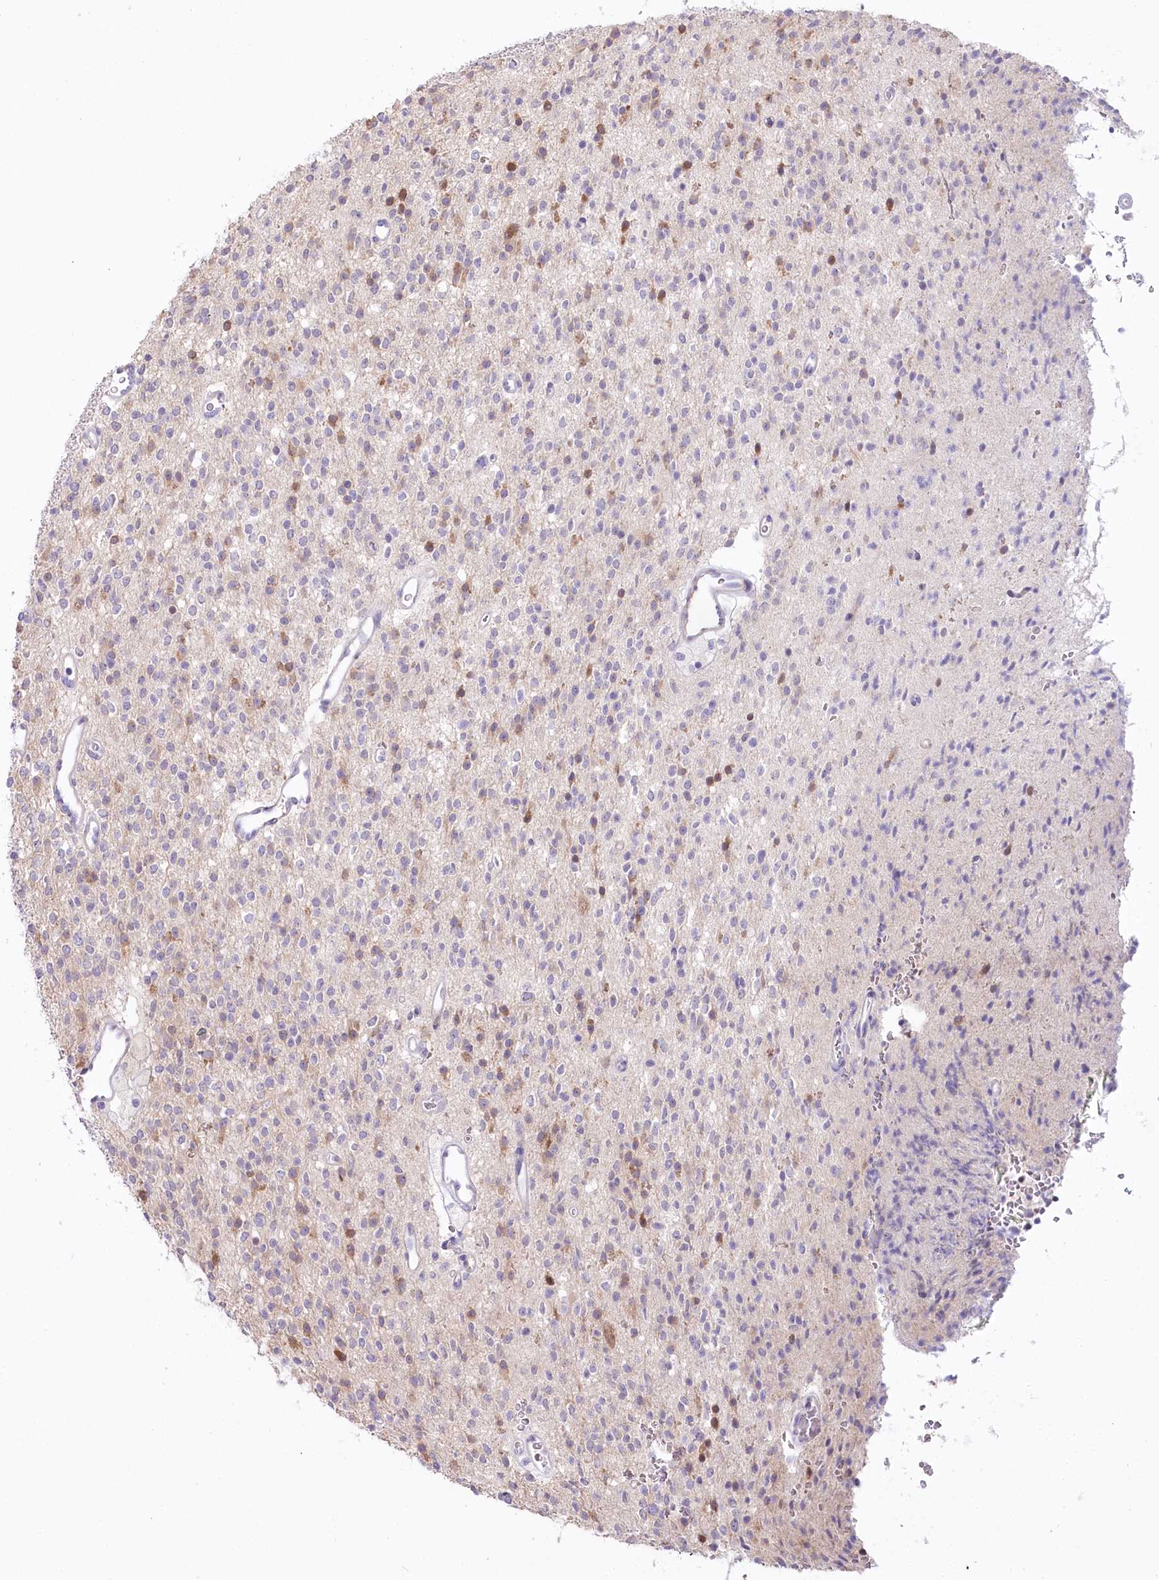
{"staining": {"intensity": "moderate", "quantity": "<25%", "location": "cytoplasmic/membranous"}, "tissue": "glioma", "cell_type": "Tumor cells", "image_type": "cancer", "snomed": [{"axis": "morphology", "description": "Glioma, malignant, High grade"}, {"axis": "topography", "description": "Brain"}], "caption": "The micrograph exhibits immunohistochemical staining of malignant high-grade glioma. There is moderate cytoplasmic/membranous positivity is present in approximately <25% of tumor cells.", "gene": "MYOZ1", "patient": {"sex": "male", "age": 34}}